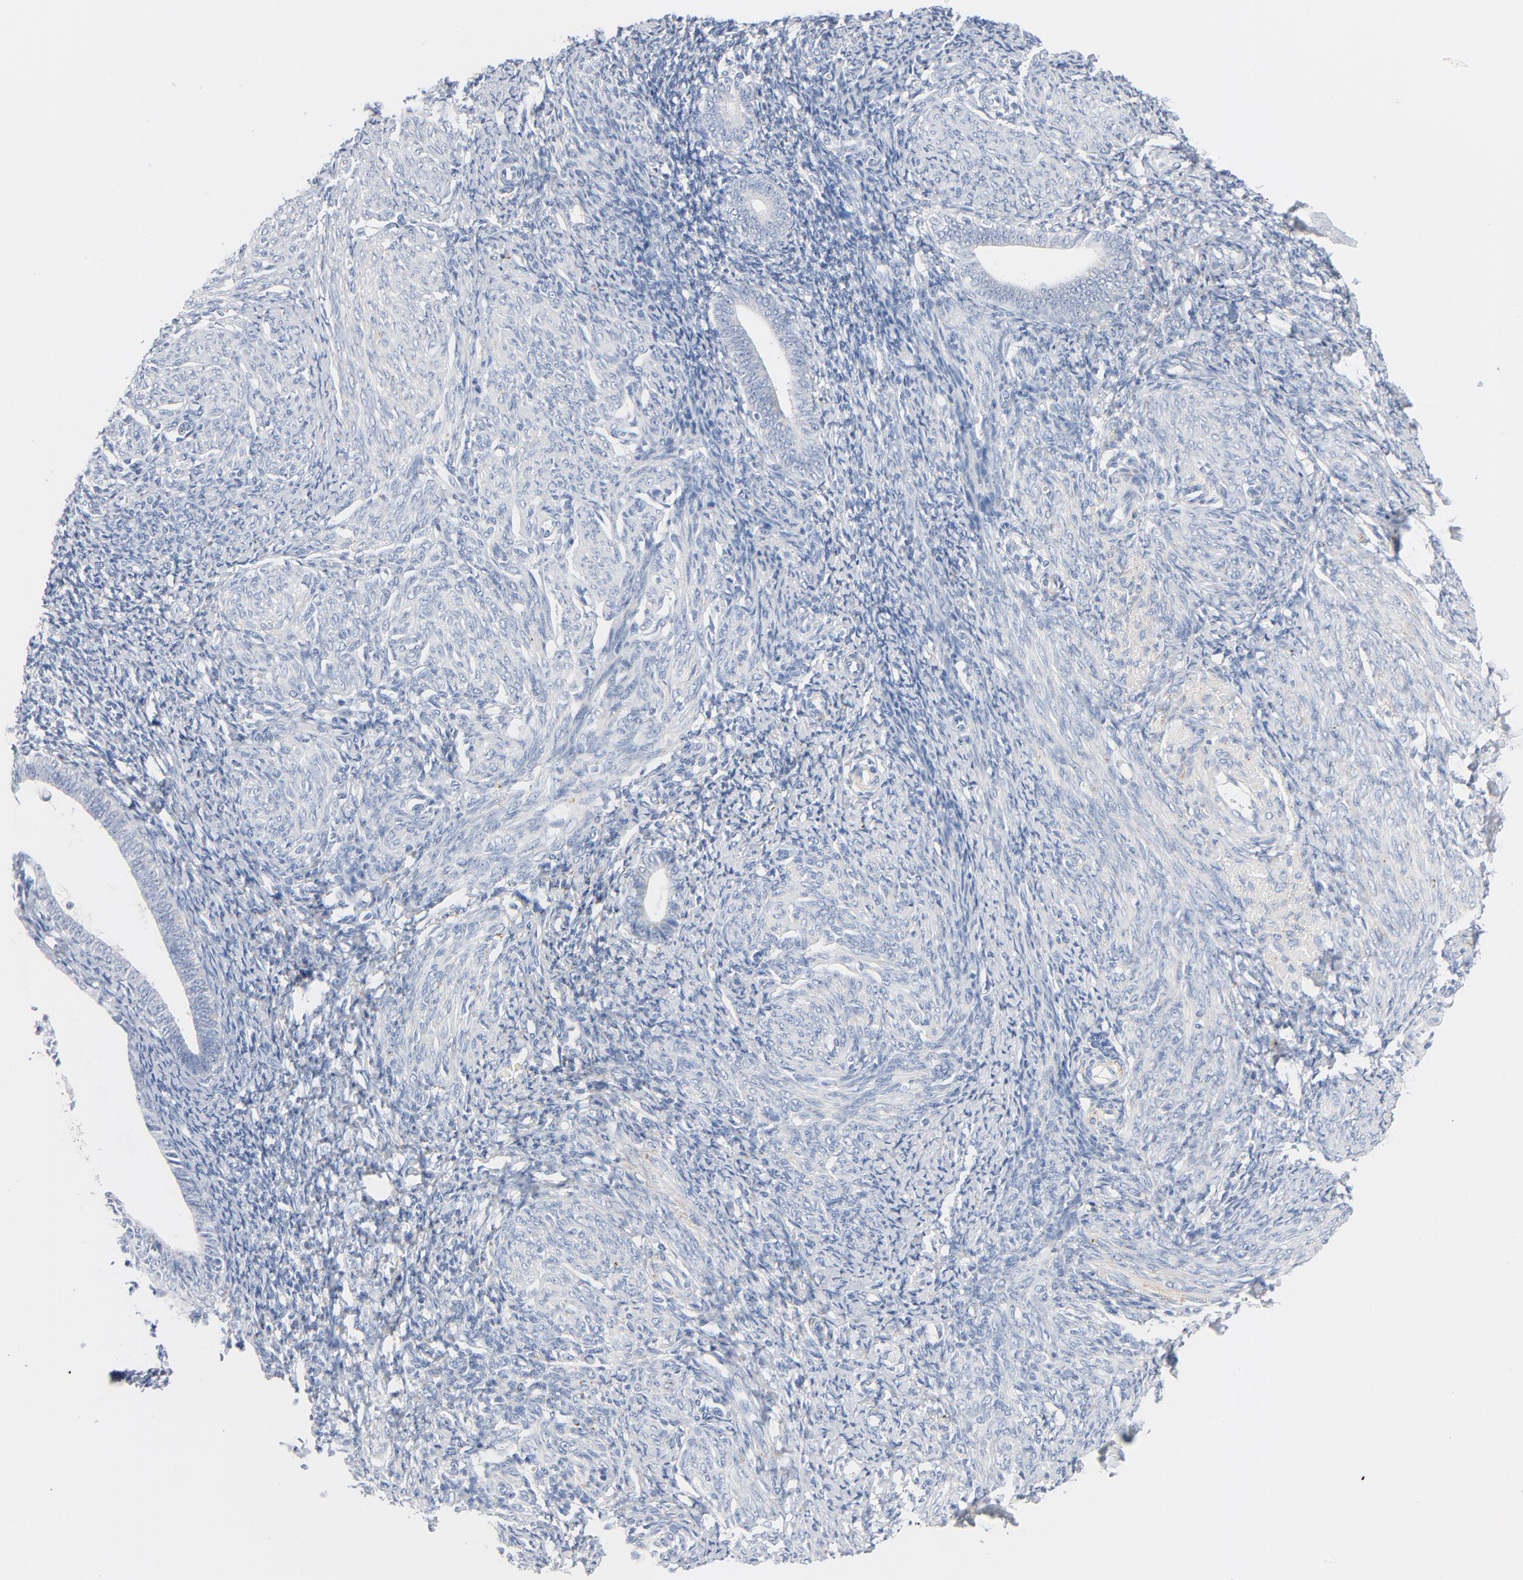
{"staining": {"intensity": "negative", "quantity": "none", "location": "none"}, "tissue": "endometrium", "cell_type": "Cells in endometrial stroma", "image_type": "normal", "snomed": [{"axis": "morphology", "description": "Normal tissue, NOS"}, {"axis": "topography", "description": "Endometrium"}], "caption": "Cells in endometrial stroma show no significant protein staining in unremarkable endometrium. (Stains: DAB (3,3'-diaminobenzidine) immunohistochemistry (IHC) with hematoxylin counter stain, Microscopy: brightfield microscopy at high magnification).", "gene": "IFT43", "patient": {"sex": "female", "age": 57}}